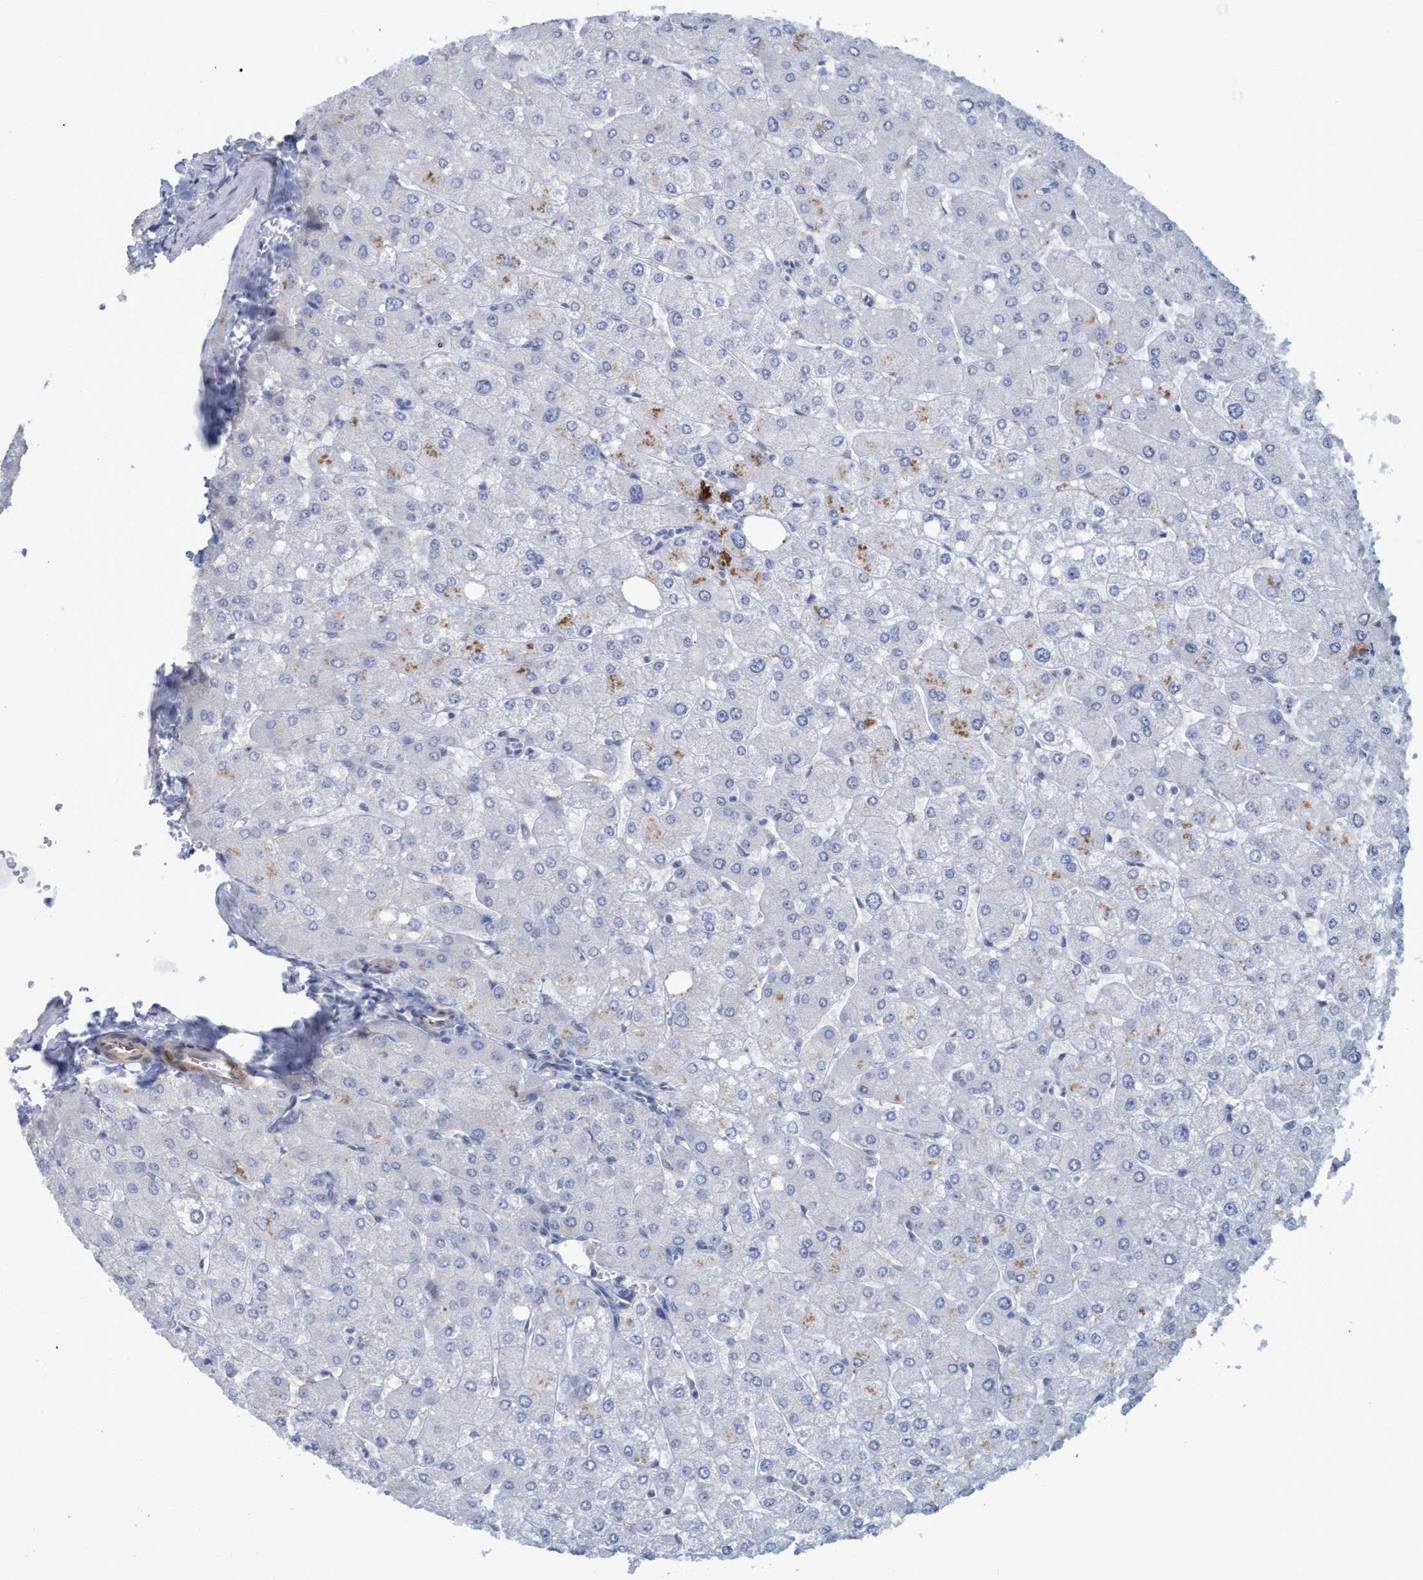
{"staining": {"intensity": "negative", "quantity": "none", "location": "none"}, "tissue": "liver", "cell_type": "Cholangiocytes", "image_type": "normal", "snomed": [{"axis": "morphology", "description": "Normal tissue, NOS"}, {"axis": "topography", "description": "Liver"}], "caption": "An immunohistochemistry micrograph of unremarkable liver is shown. There is no staining in cholangiocytes of liver.", "gene": "SSTR3", "patient": {"sex": "male", "age": 55}}